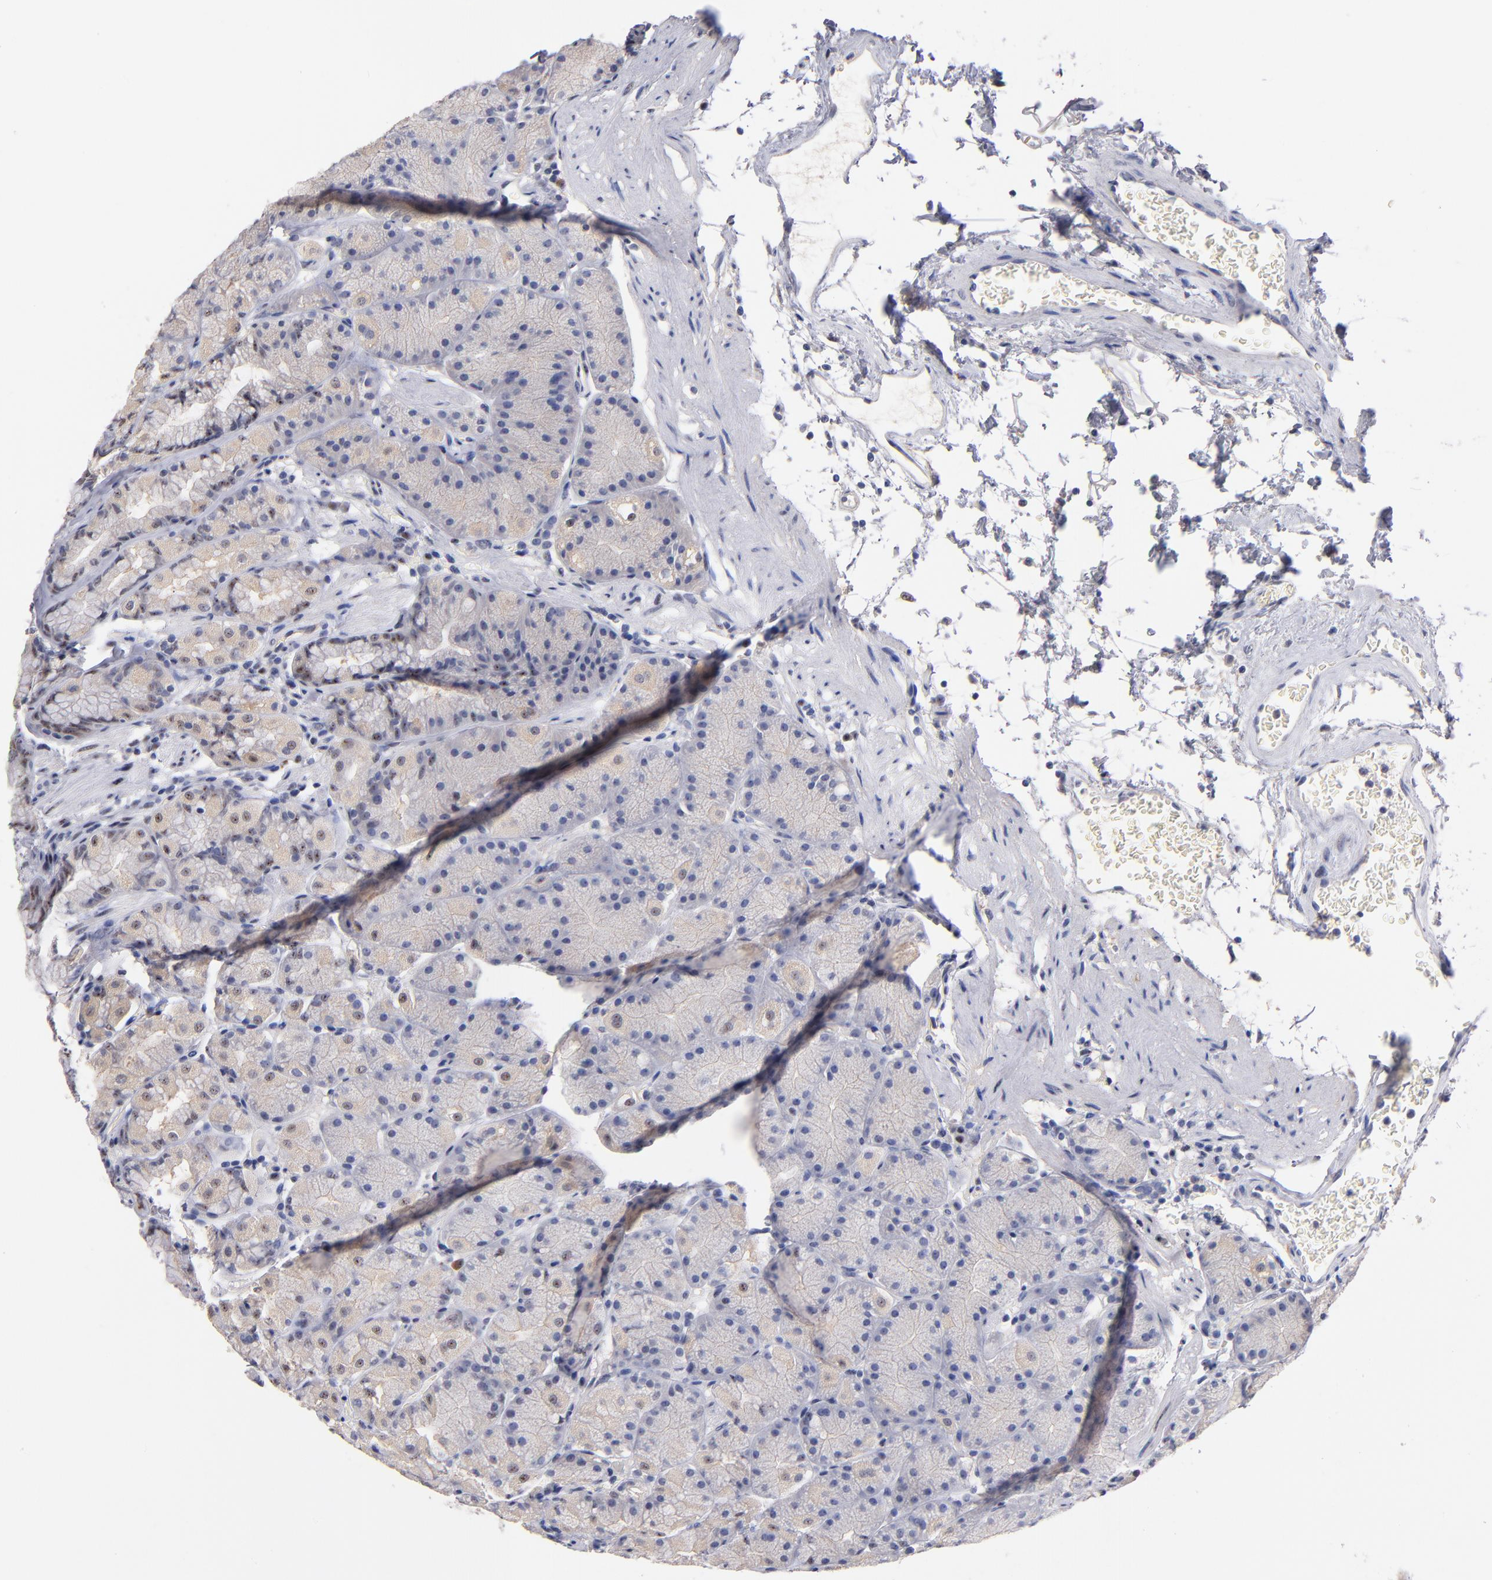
{"staining": {"intensity": "moderate", "quantity": "25%-75%", "location": "cytoplasmic/membranous,nuclear"}, "tissue": "stomach", "cell_type": "Glandular cells", "image_type": "normal", "snomed": [{"axis": "morphology", "description": "Normal tissue, NOS"}, {"axis": "topography", "description": "Stomach, upper"}, {"axis": "topography", "description": "Stomach"}], "caption": "Glandular cells demonstrate medium levels of moderate cytoplasmic/membranous,nuclear staining in about 25%-75% of cells in normal human stomach. (IHC, brightfield microscopy, high magnification).", "gene": "RAF1", "patient": {"sex": "male", "age": 76}}